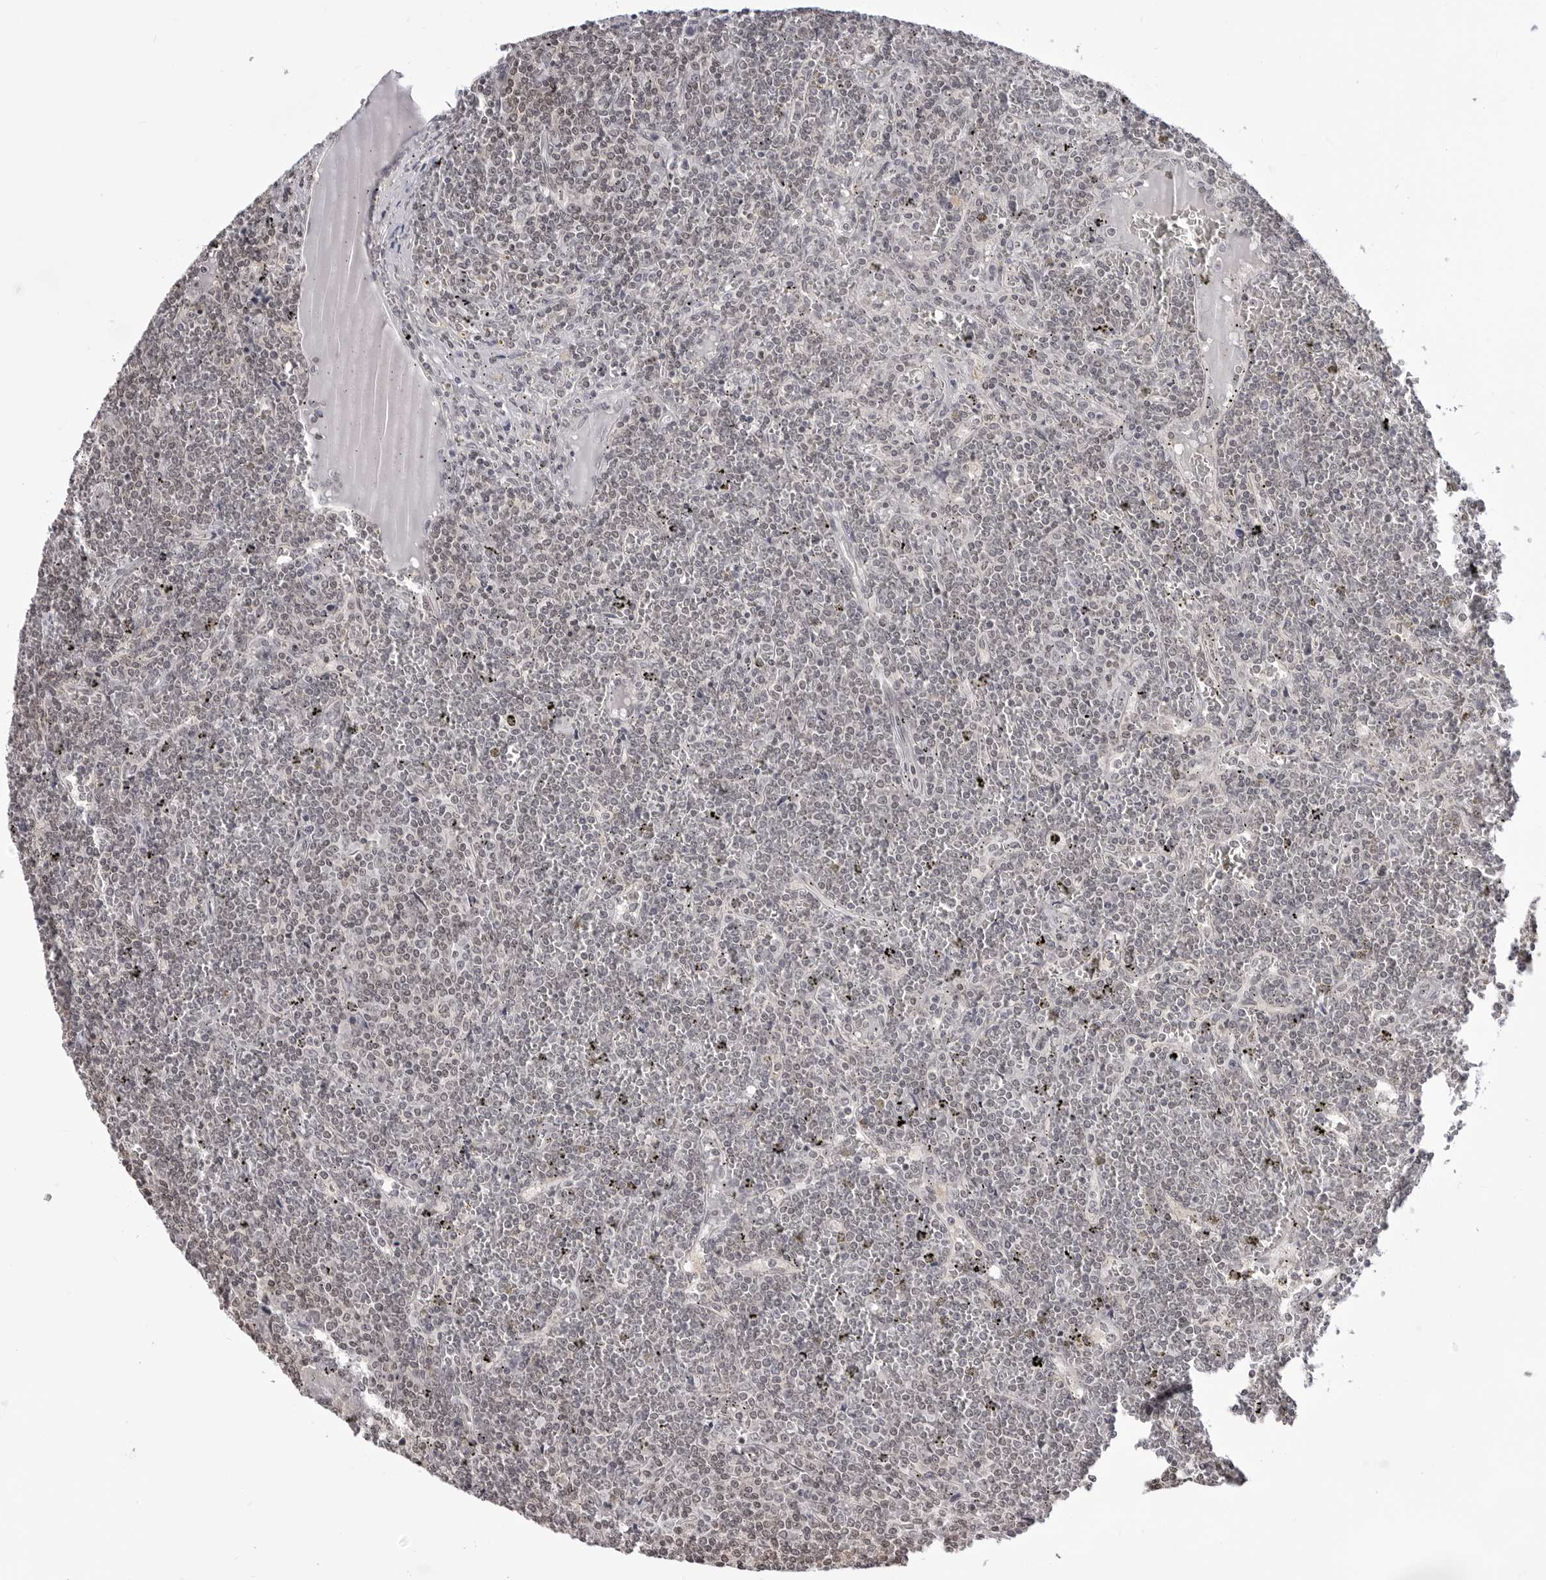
{"staining": {"intensity": "negative", "quantity": "none", "location": "none"}, "tissue": "lymphoma", "cell_type": "Tumor cells", "image_type": "cancer", "snomed": [{"axis": "morphology", "description": "Malignant lymphoma, non-Hodgkin's type, Low grade"}, {"axis": "topography", "description": "Spleen"}], "caption": "This is a photomicrograph of immunohistochemistry staining of low-grade malignant lymphoma, non-Hodgkin's type, which shows no staining in tumor cells. The staining is performed using DAB brown chromogen with nuclei counter-stained in using hematoxylin.", "gene": "YWHAG", "patient": {"sex": "female", "age": 19}}